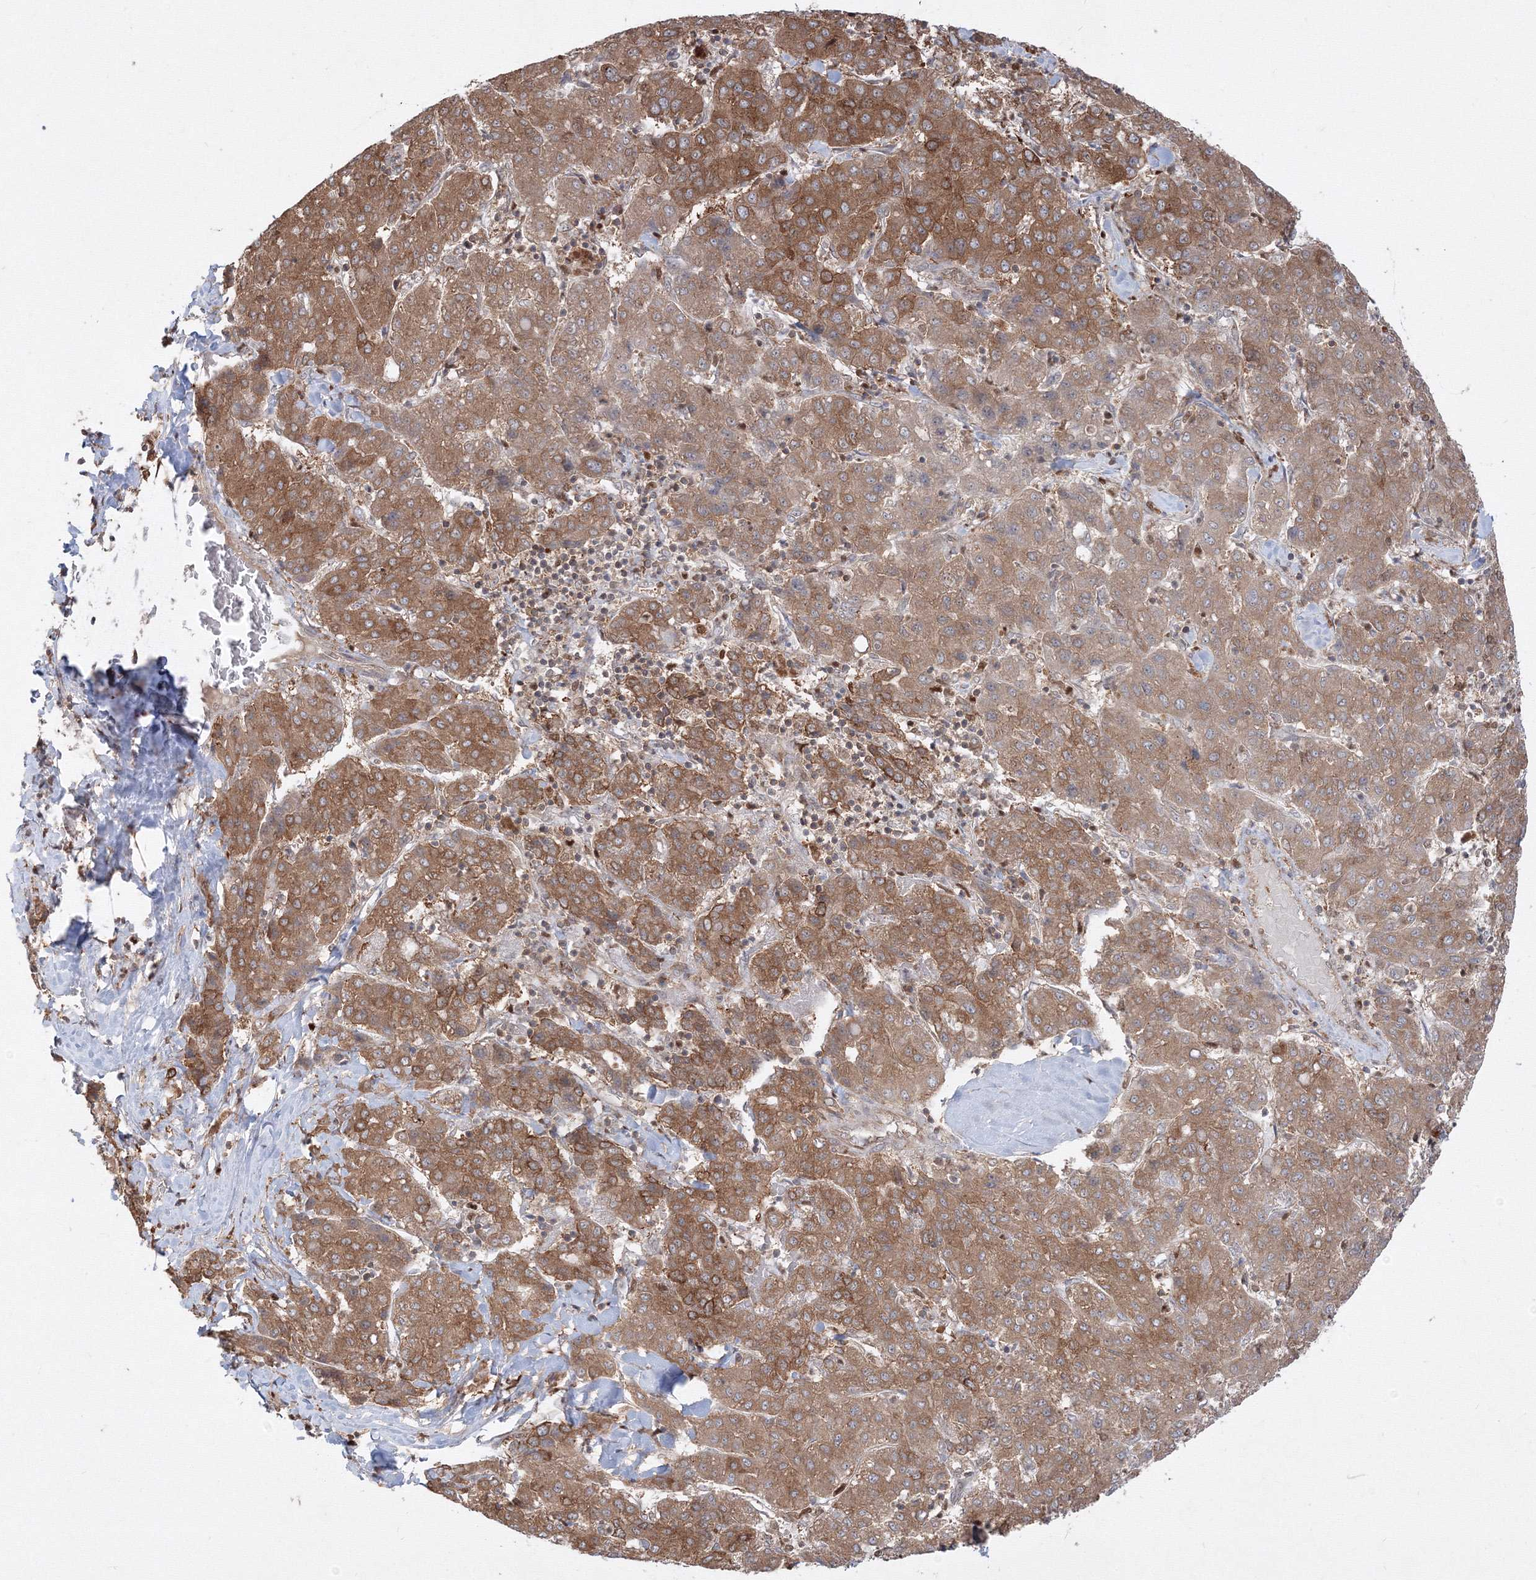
{"staining": {"intensity": "moderate", "quantity": ">75%", "location": "cytoplasmic/membranous"}, "tissue": "liver cancer", "cell_type": "Tumor cells", "image_type": "cancer", "snomed": [{"axis": "morphology", "description": "Carcinoma, Hepatocellular, NOS"}, {"axis": "topography", "description": "Liver"}], "caption": "Protein expression analysis of human liver cancer reveals moderate cytoplasmic/membranous staining in about >75% of tumor cells. (Brightfield microscopy of DAB IHC at high magnification).", "gene": "TMEM50B", "patient": {"sex": "male", "age": 65}}